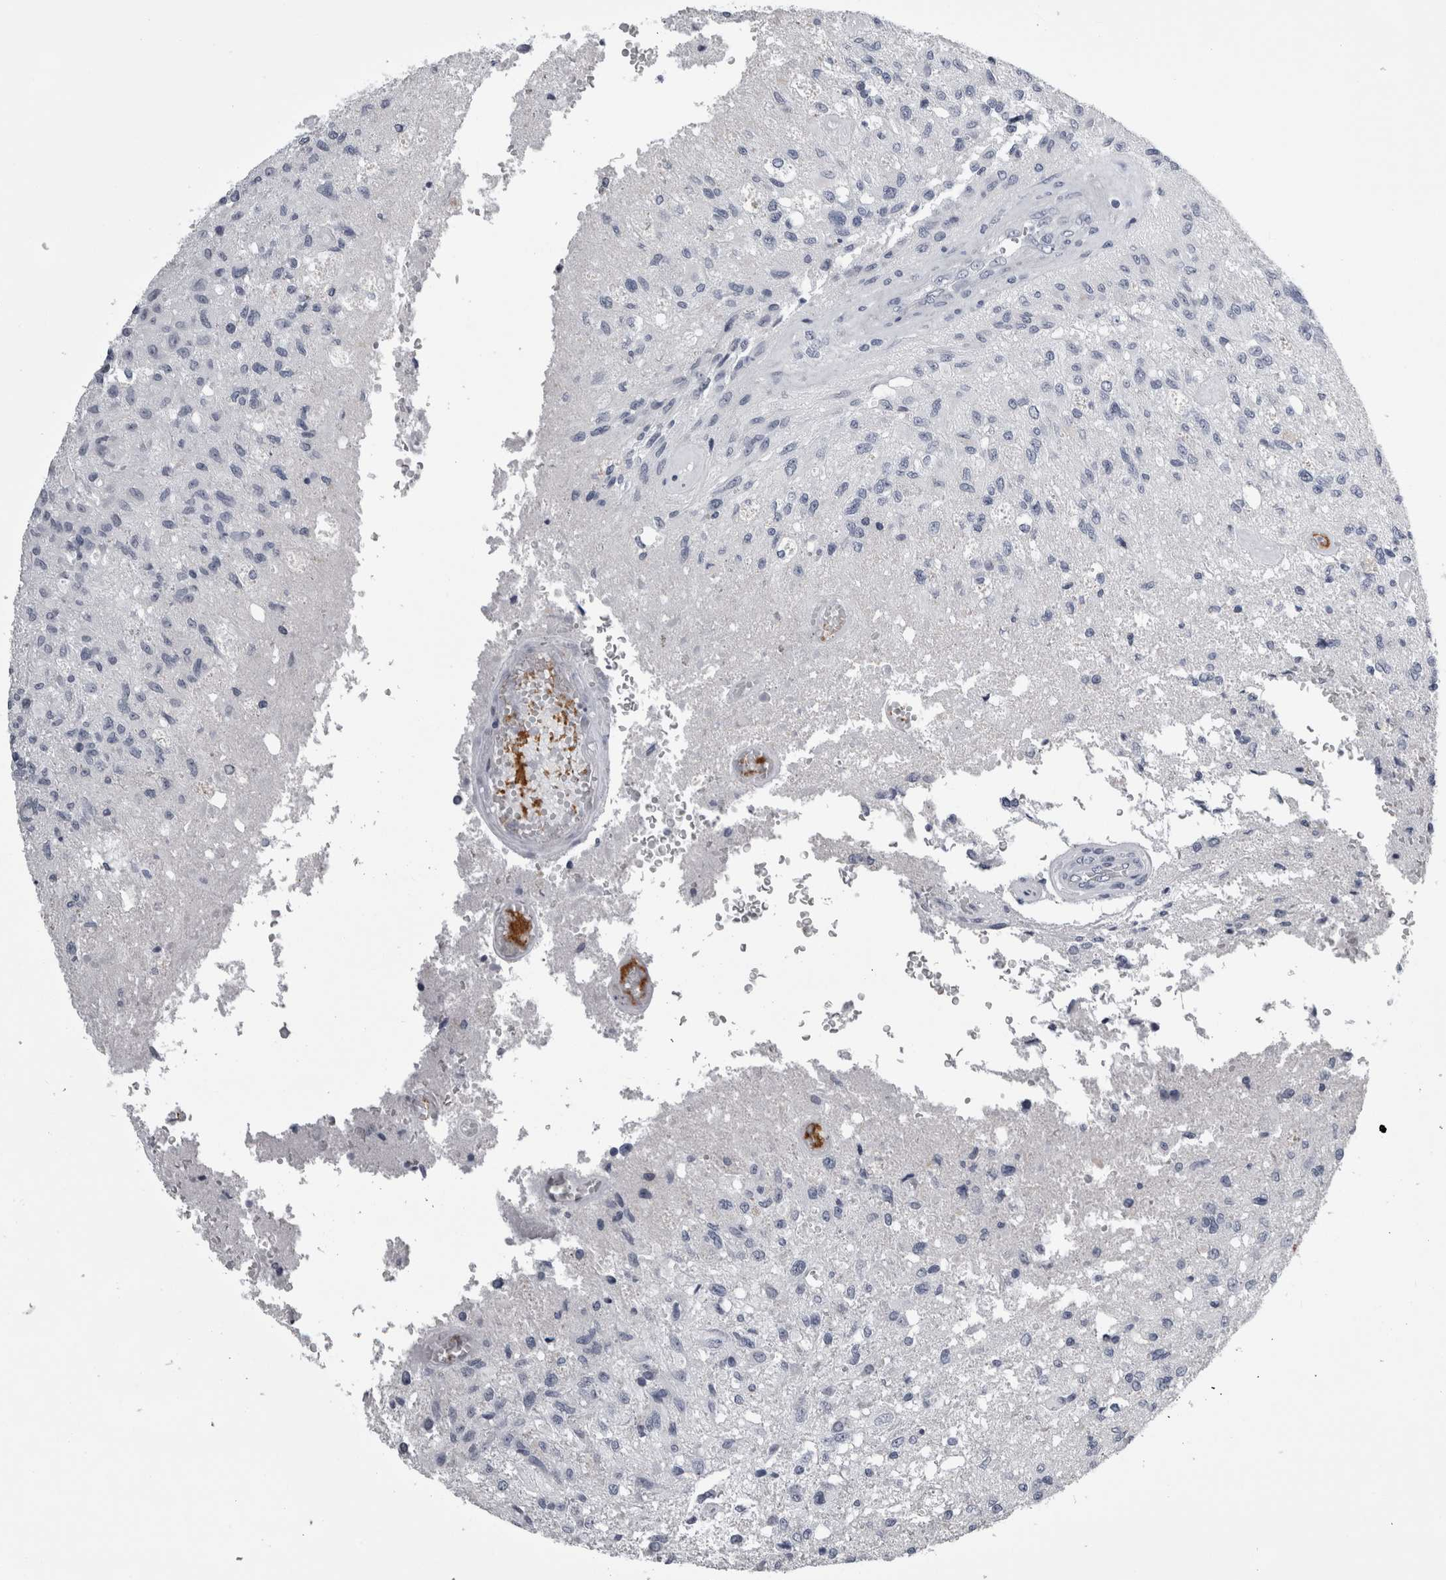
{"staining": {"intensity": "negative", "quantity": "none", "location": "none"}, "tissue": "glioma", "cell_type": "Tumor cells", "image_type": "cancer", "snomed": [{"axis": "morphology", "description": "Normal tissue, NOS"}, {"axis": "morphology", "description": "Glioma, malignant, High grade"}, {"axis": "topography", "description": "Cerebral cortex"}], "caption": "IHC micrograph of neoplastic tissue: malignant glioma (high-grade) stained with DAB (3,3'-diaminobenzidine) reveals no significant protein positivity in tumor cells.", "gene": "ALDH8A1", "patient": {"sex": "male", "age": 77}}